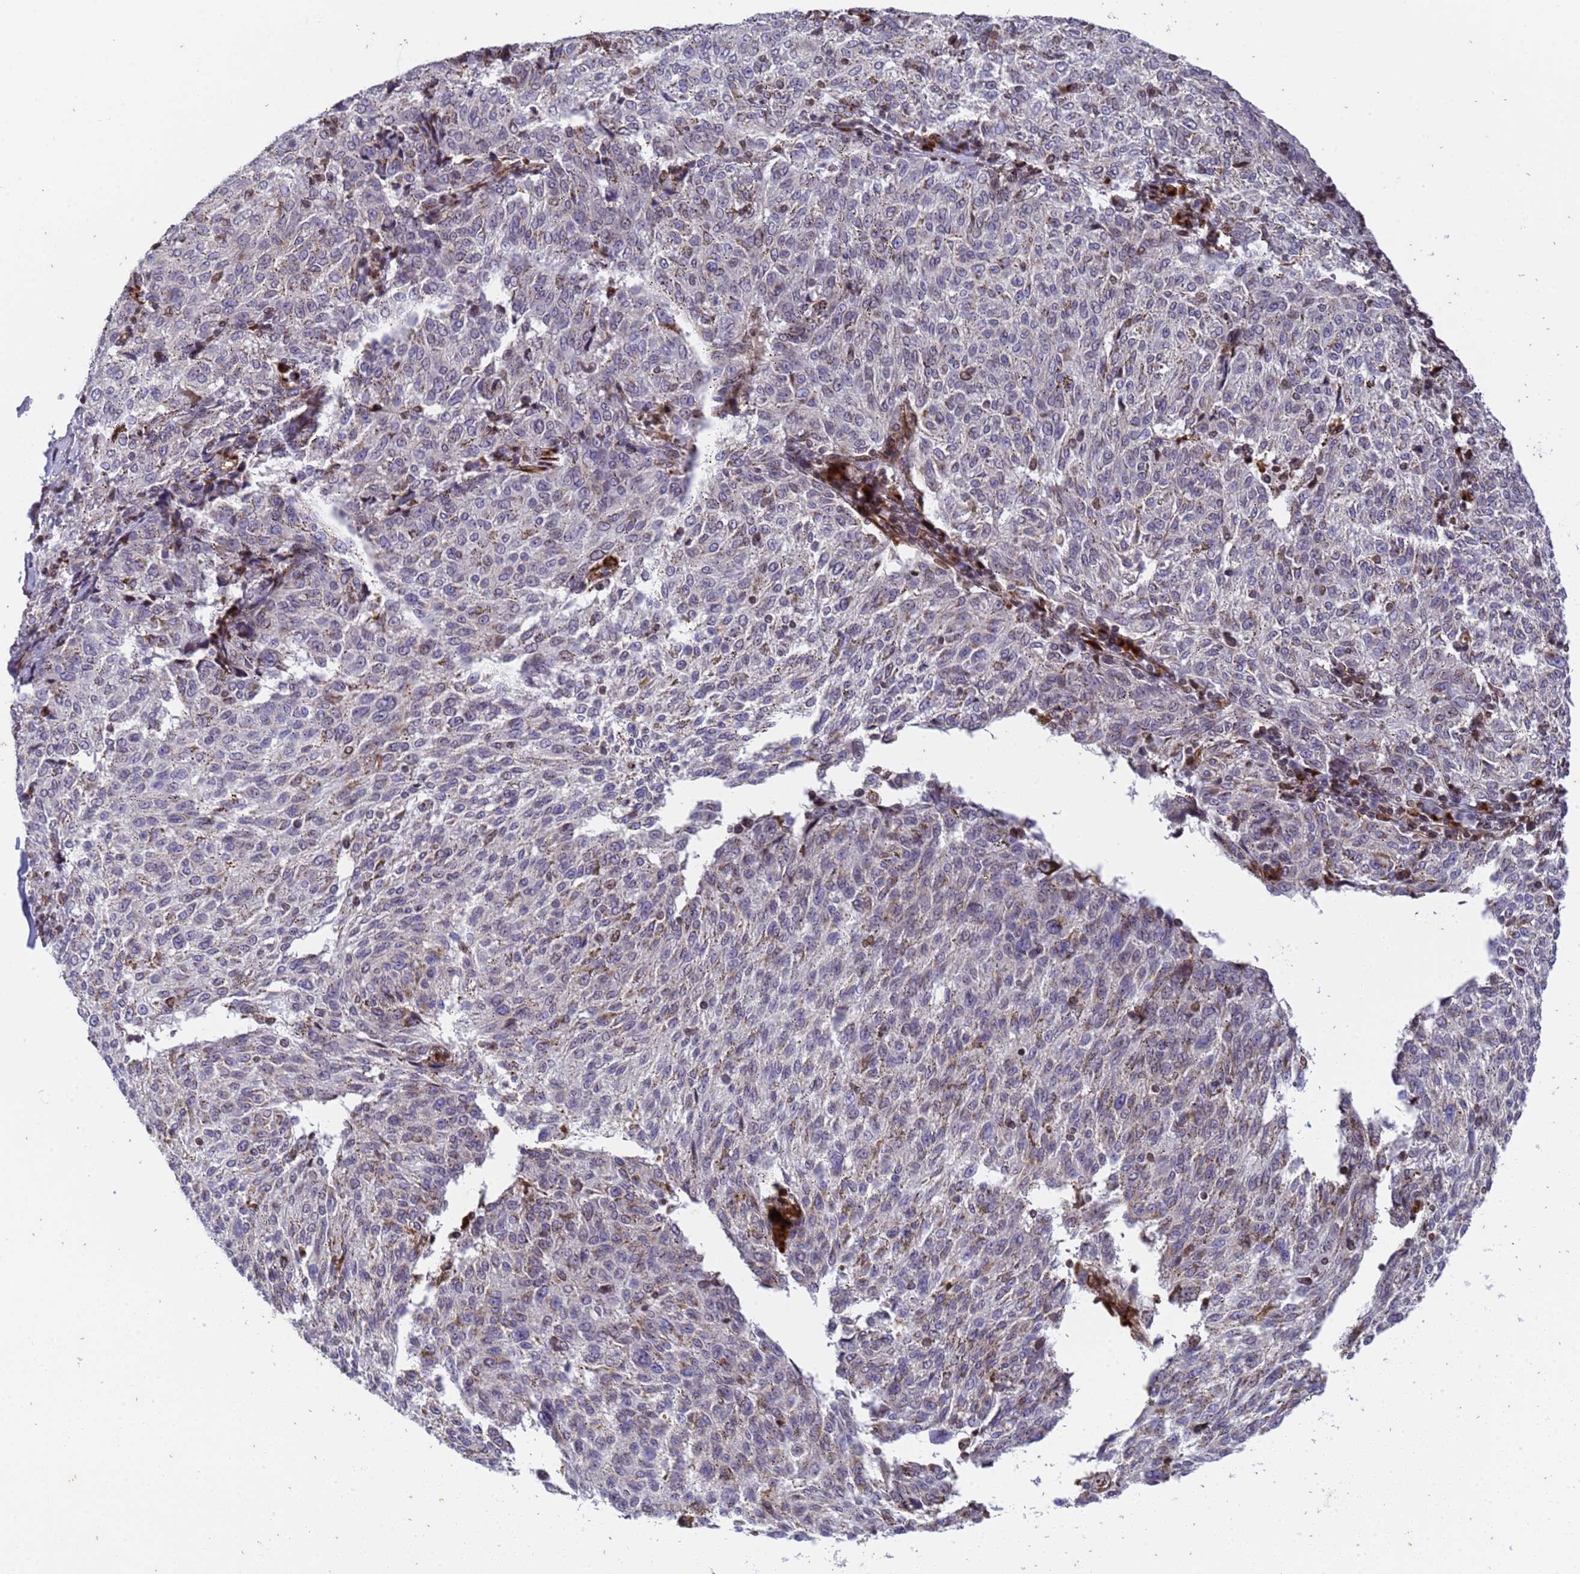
{"staining": {"intensity": "negative", "quantity": "none", "location": "none"}, "tissue": "melanoma", "cell_type": "Tumor cells", "image_type": "cancer", "snomed": [{"axis": "morphology", "description": "Malignant melanoma, NOS"}, {"axis": "topography", "description": "Skin"}], "caption": "This micrograph is of melanoma stained with IHC to label a protein in brown with the nuclei are counter-stained blue. There is no positivity in tumor cells.", "gene": "IGFBP7", "patient": {"sex": "female", "age": 72}}